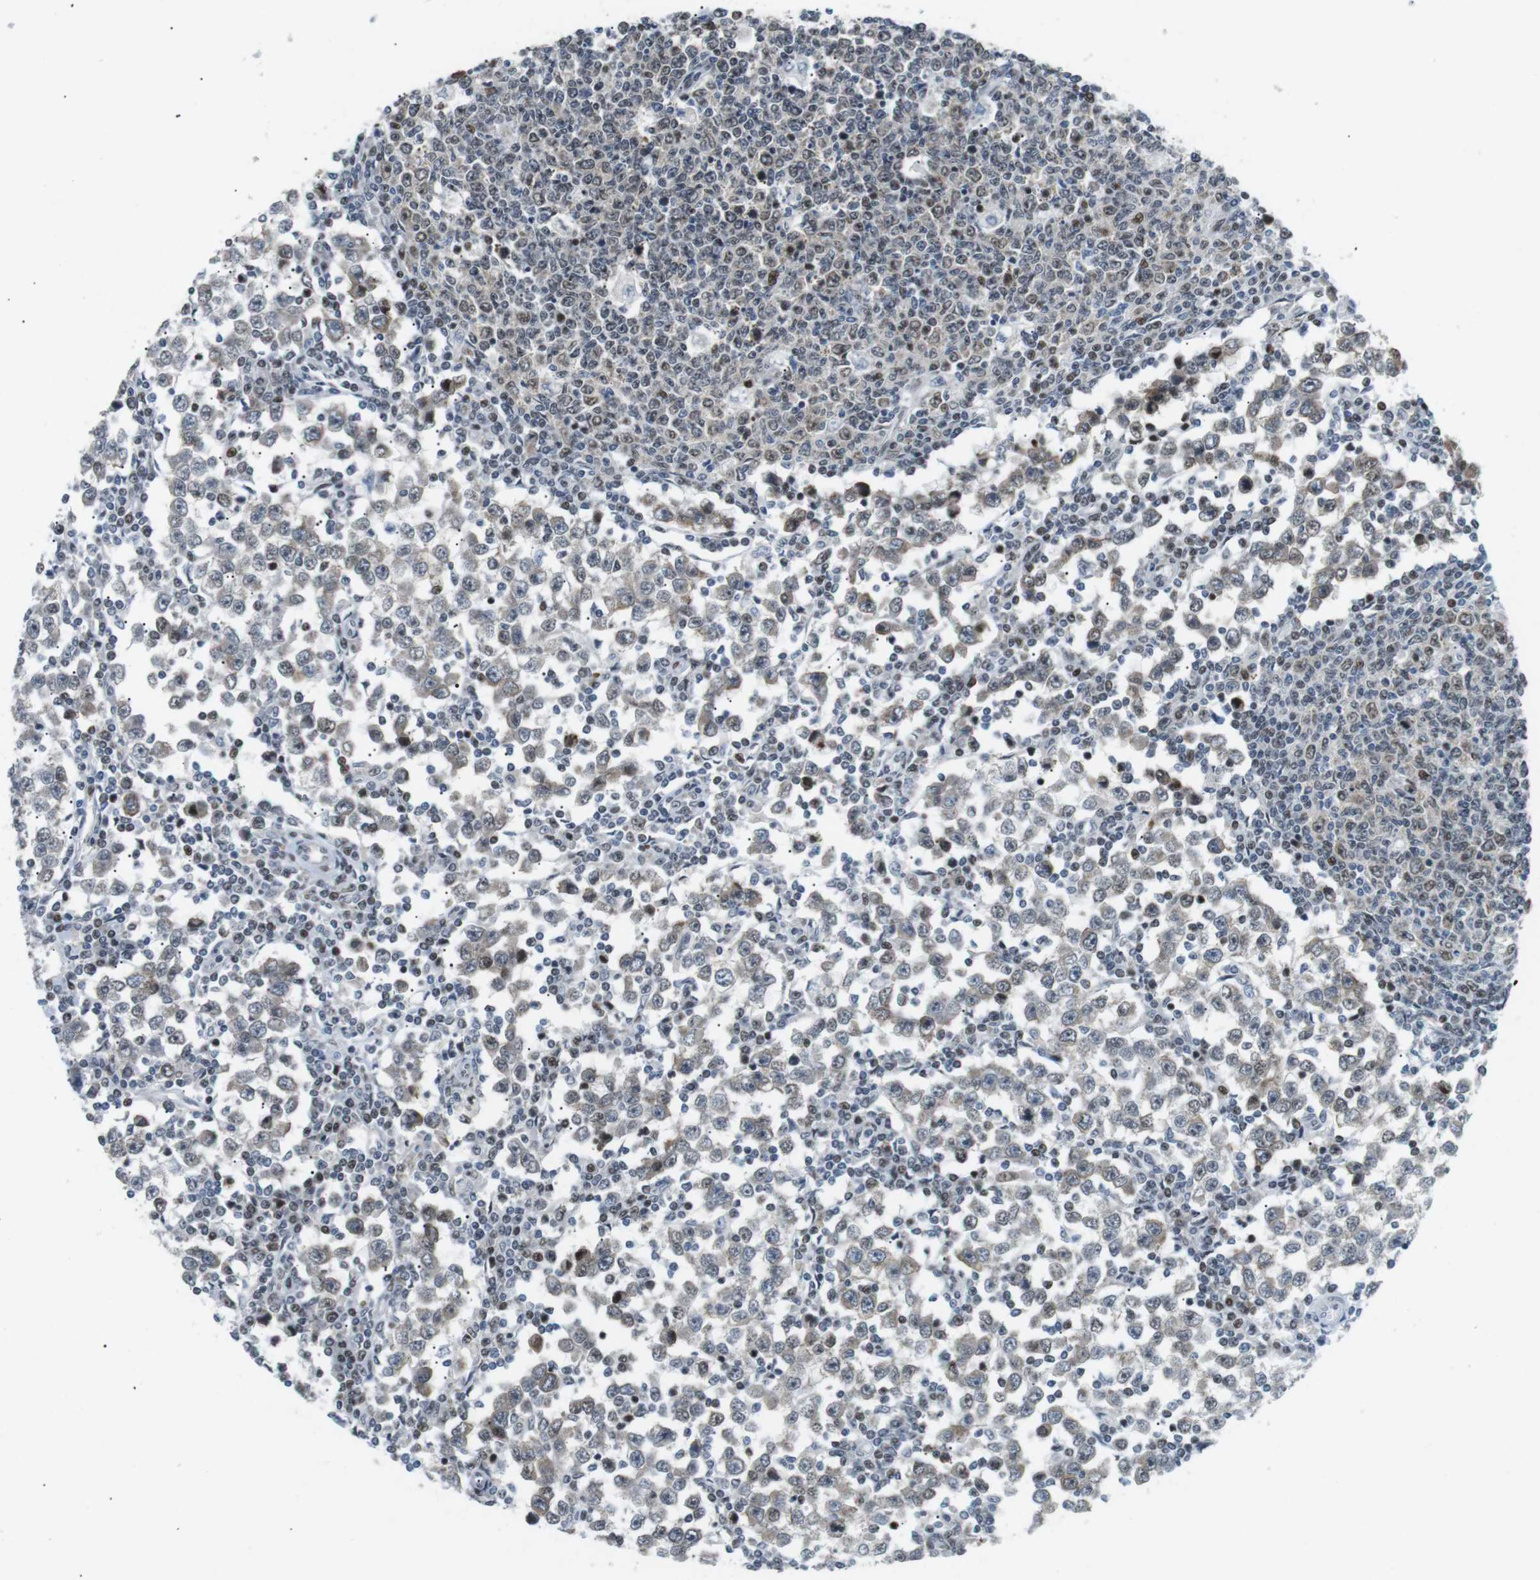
{"staining": {"intensity": "weak", "quantity": ">75%", "location": "cytoplasmic/membranous"}, "tissue": "testis cancer", "cell_type": "Tumor cells", "image_type": "cancer", "snomed": [{"axis": "morphology", "description": "Seminoma, NOS"}, {"axis": "topography", "description": "Testis"}], "caption": "An image of testis seminoma stained for a protein demonstrates weak cytoplasmic/membranous brown staining in tumor cells.", "gene": "CDC27", "patient": {"sex": "male", "age": 65}}